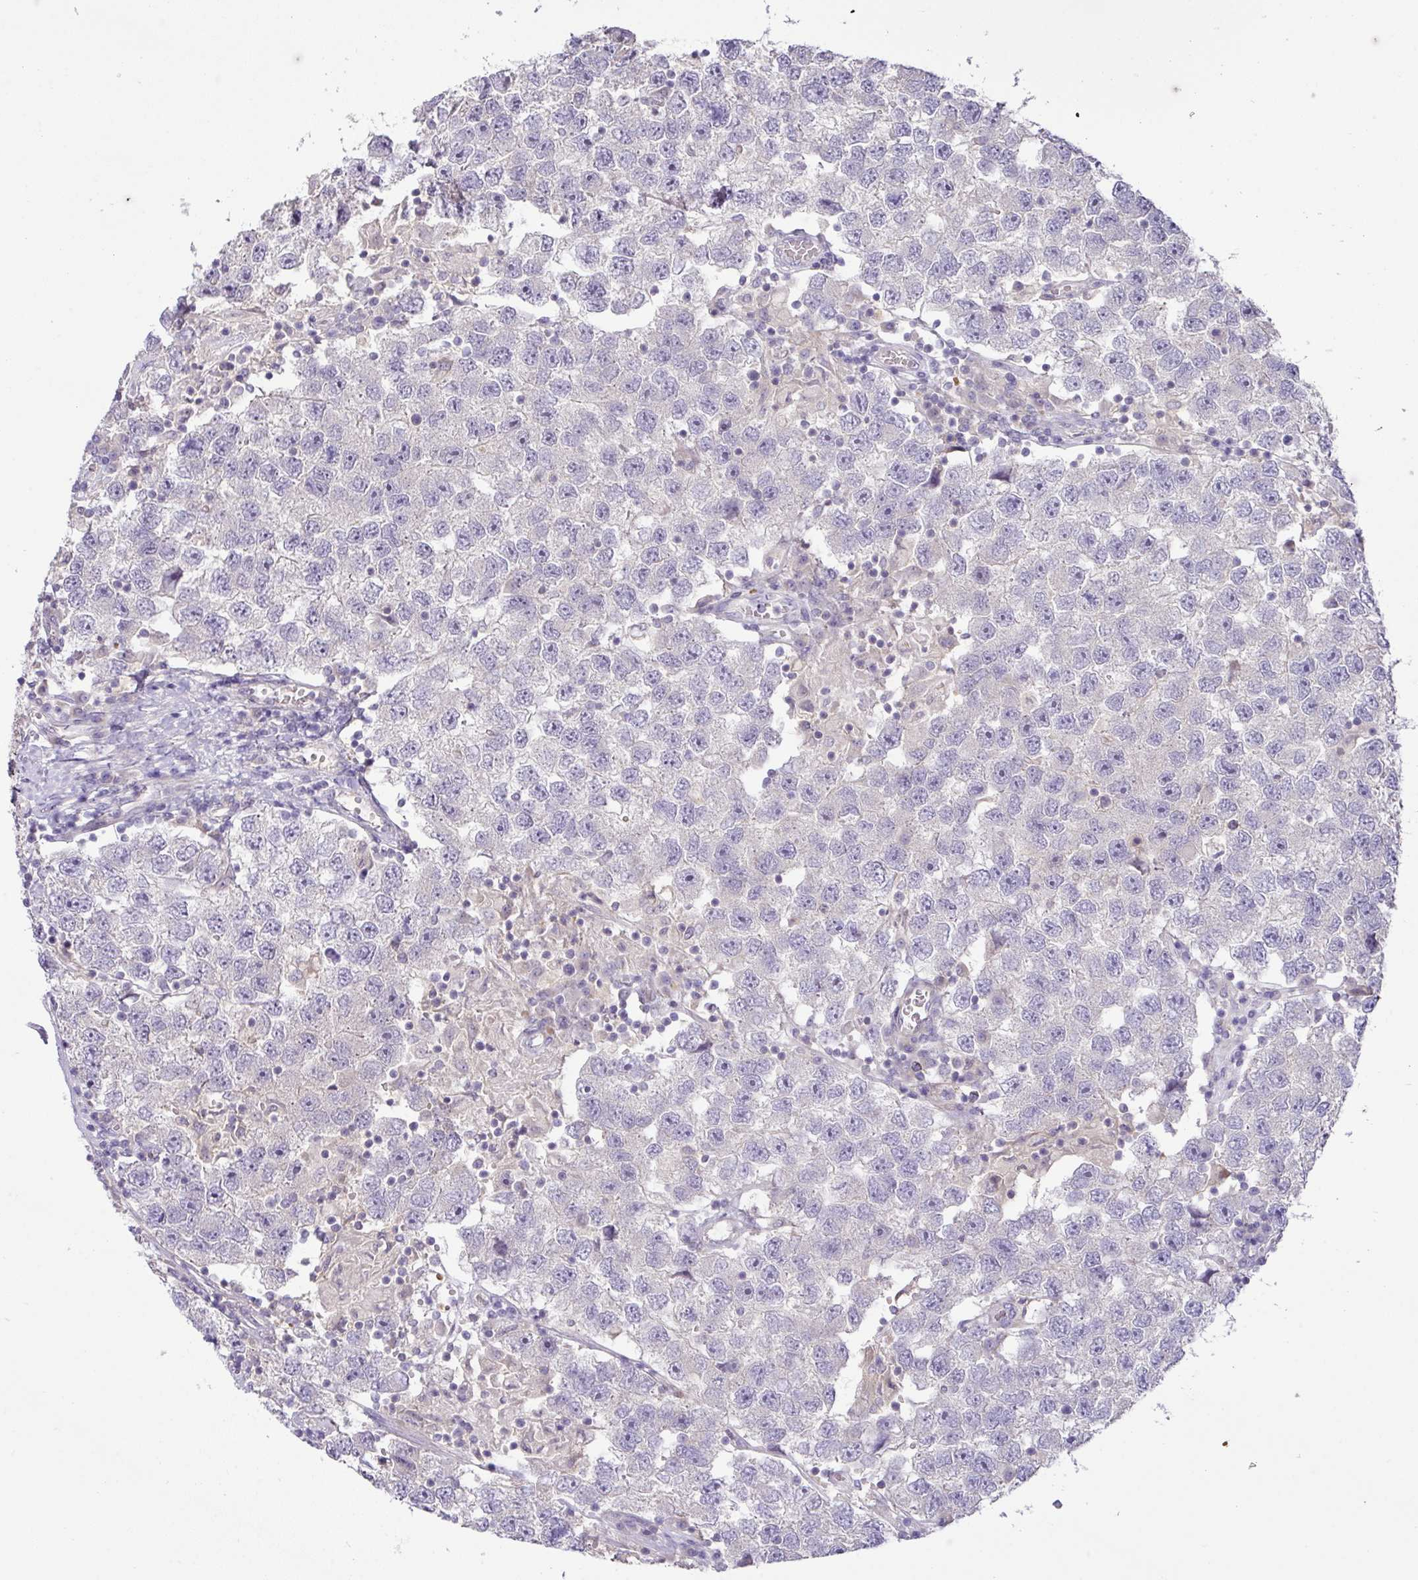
{"staining": {"intensity": "negative", "quantity": "none", "location": "none"}, "tissue": "testis cancer", "cell_type": "Tumor cells", "image_type": "cancer", "snomed": [{"axis": "morphology", "description": "Seminoma, NOS"}, {"axis": "topography", "description": "Testis"}], "caption": "This is an immunohistochemistry (IHC) photomicrograph of human testis seminoma. There is no expression in tumor cells.", "gene": "HOXC13", "patient": {"sex": "male", "age": 26}}